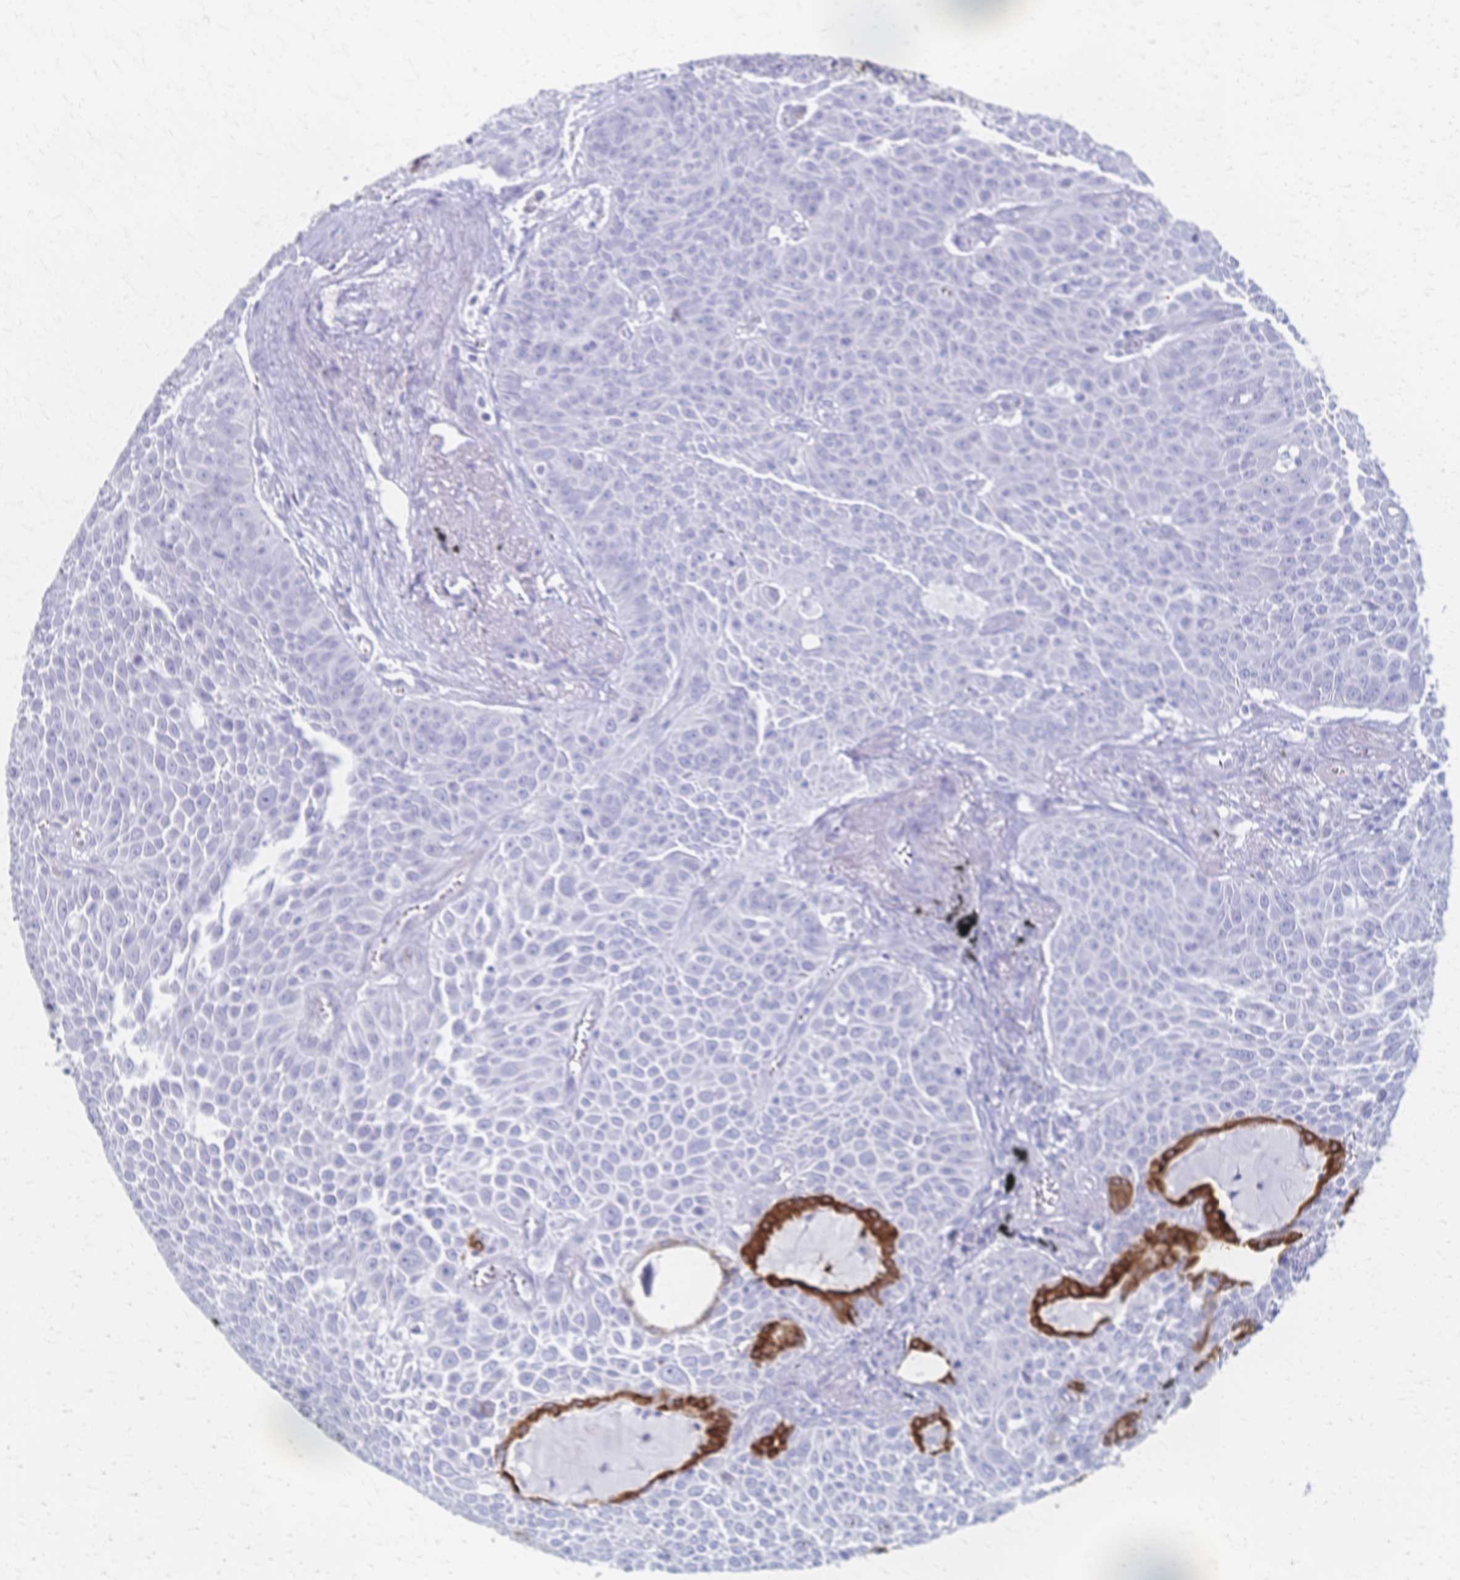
{"staining": {"intensity": "negative", "quantity": "none", "location": "none"}, "tissue": "lung cancer", "cell_type": "Tumor cells", "image_type": "cancer", "snomed": [{"axis": "morphology", "description": "Squamous cell carcinoma, NOS"}, {"axis": "morphology", "description": "Squamous cell carcinoma, metastatic, NOS"}, {"axis": "topography", "description": "Lymph node"}, {"axis": "topography", "description": "Lung"}], "caption": "Metastatic squamous cell carcinoma (lung) was stained to show a protein in brown. There is no significant expression in tumor cells.", "gene": "CYB5A", "patient": {"sex": "female", "age": 62}}